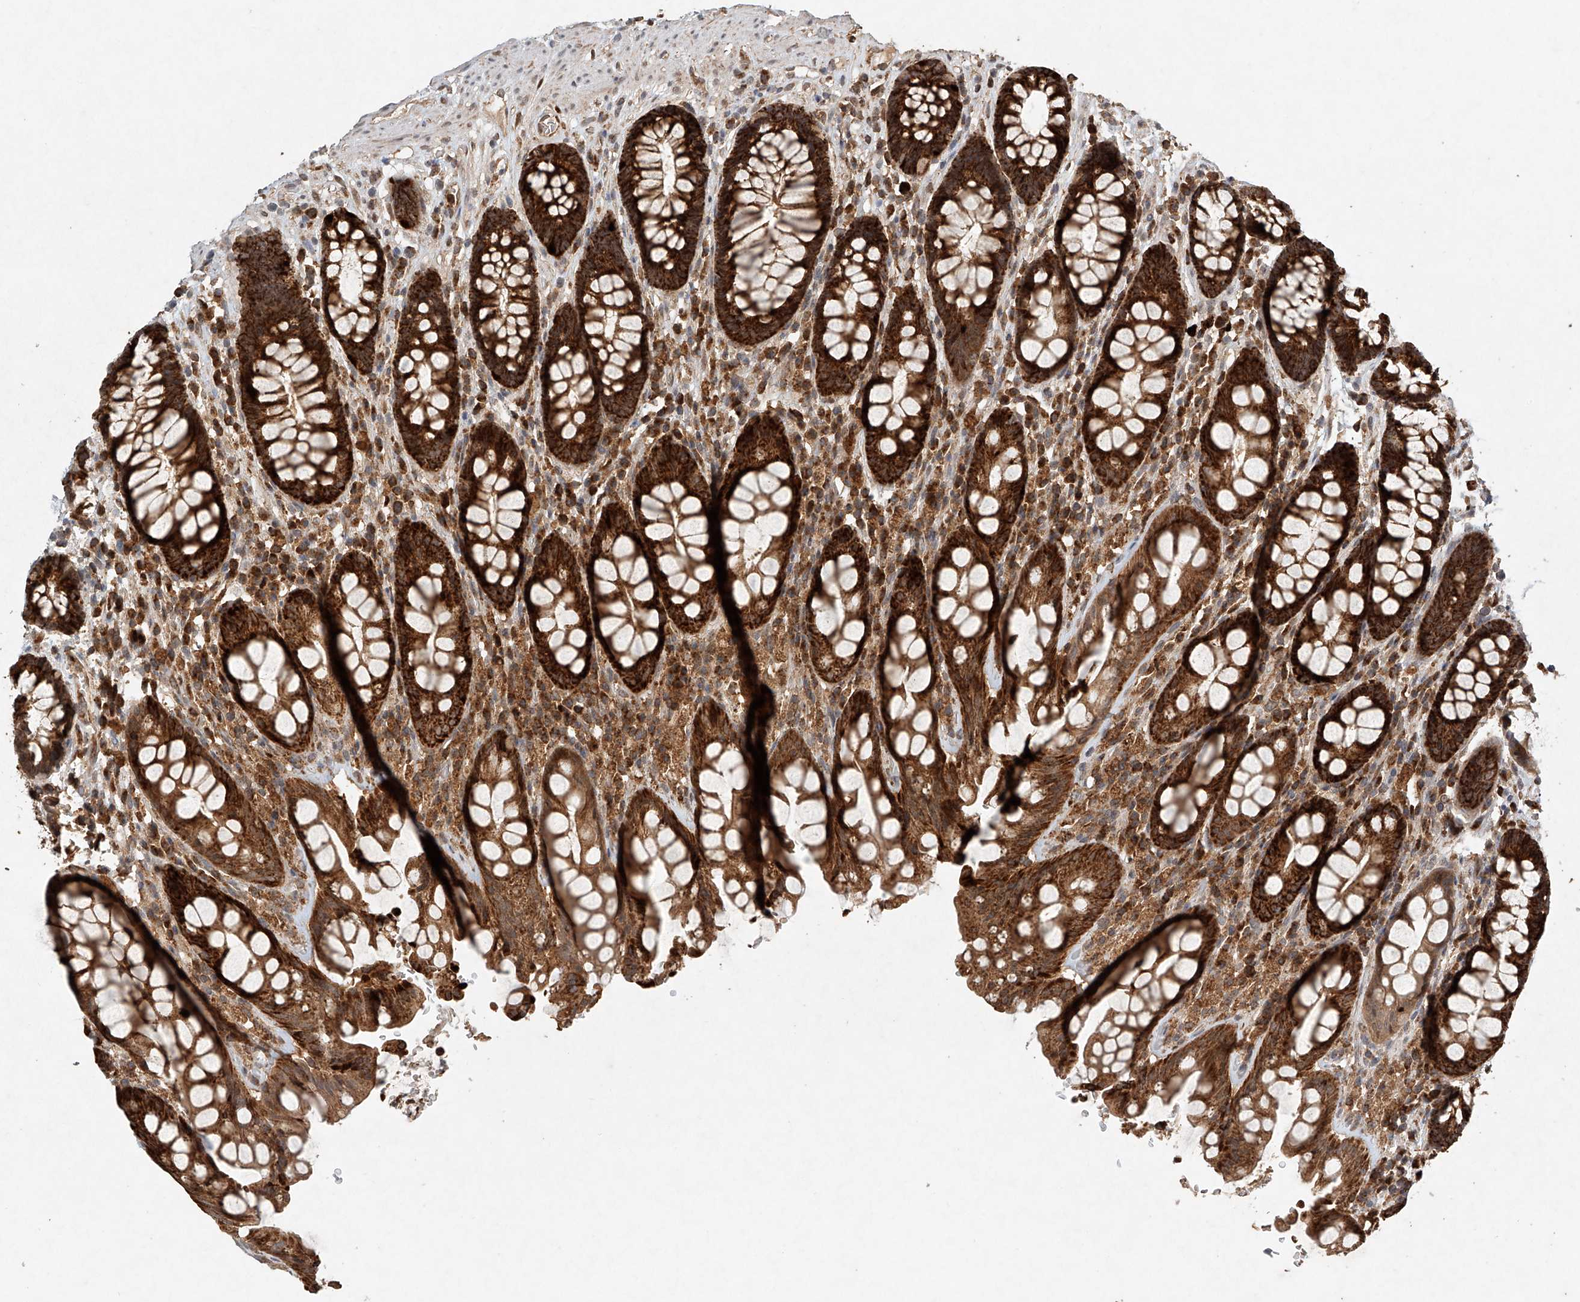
{"staining": {"intensity": "strong", "quantity": ">75%", "location": "cytoplasmic/membranous"}, "tissue": "rectum", "cell_type": "Glandular cells", "image_type": "normal", "snomed": [{"axis": "morphology", "description": "Normal tissue, NOS"}, {"axis": "topography", "description": "Rectum"}], "caption": "Immunohistochemistry histopathology image of normal rectum stained for a protein (brown), which demonstrates high levels of strong cytoplasmic/membranous staining in approximately >75% of glandular cells.", "gene": "DCAF11", "patient": {"sex": "male", "age": 64}}